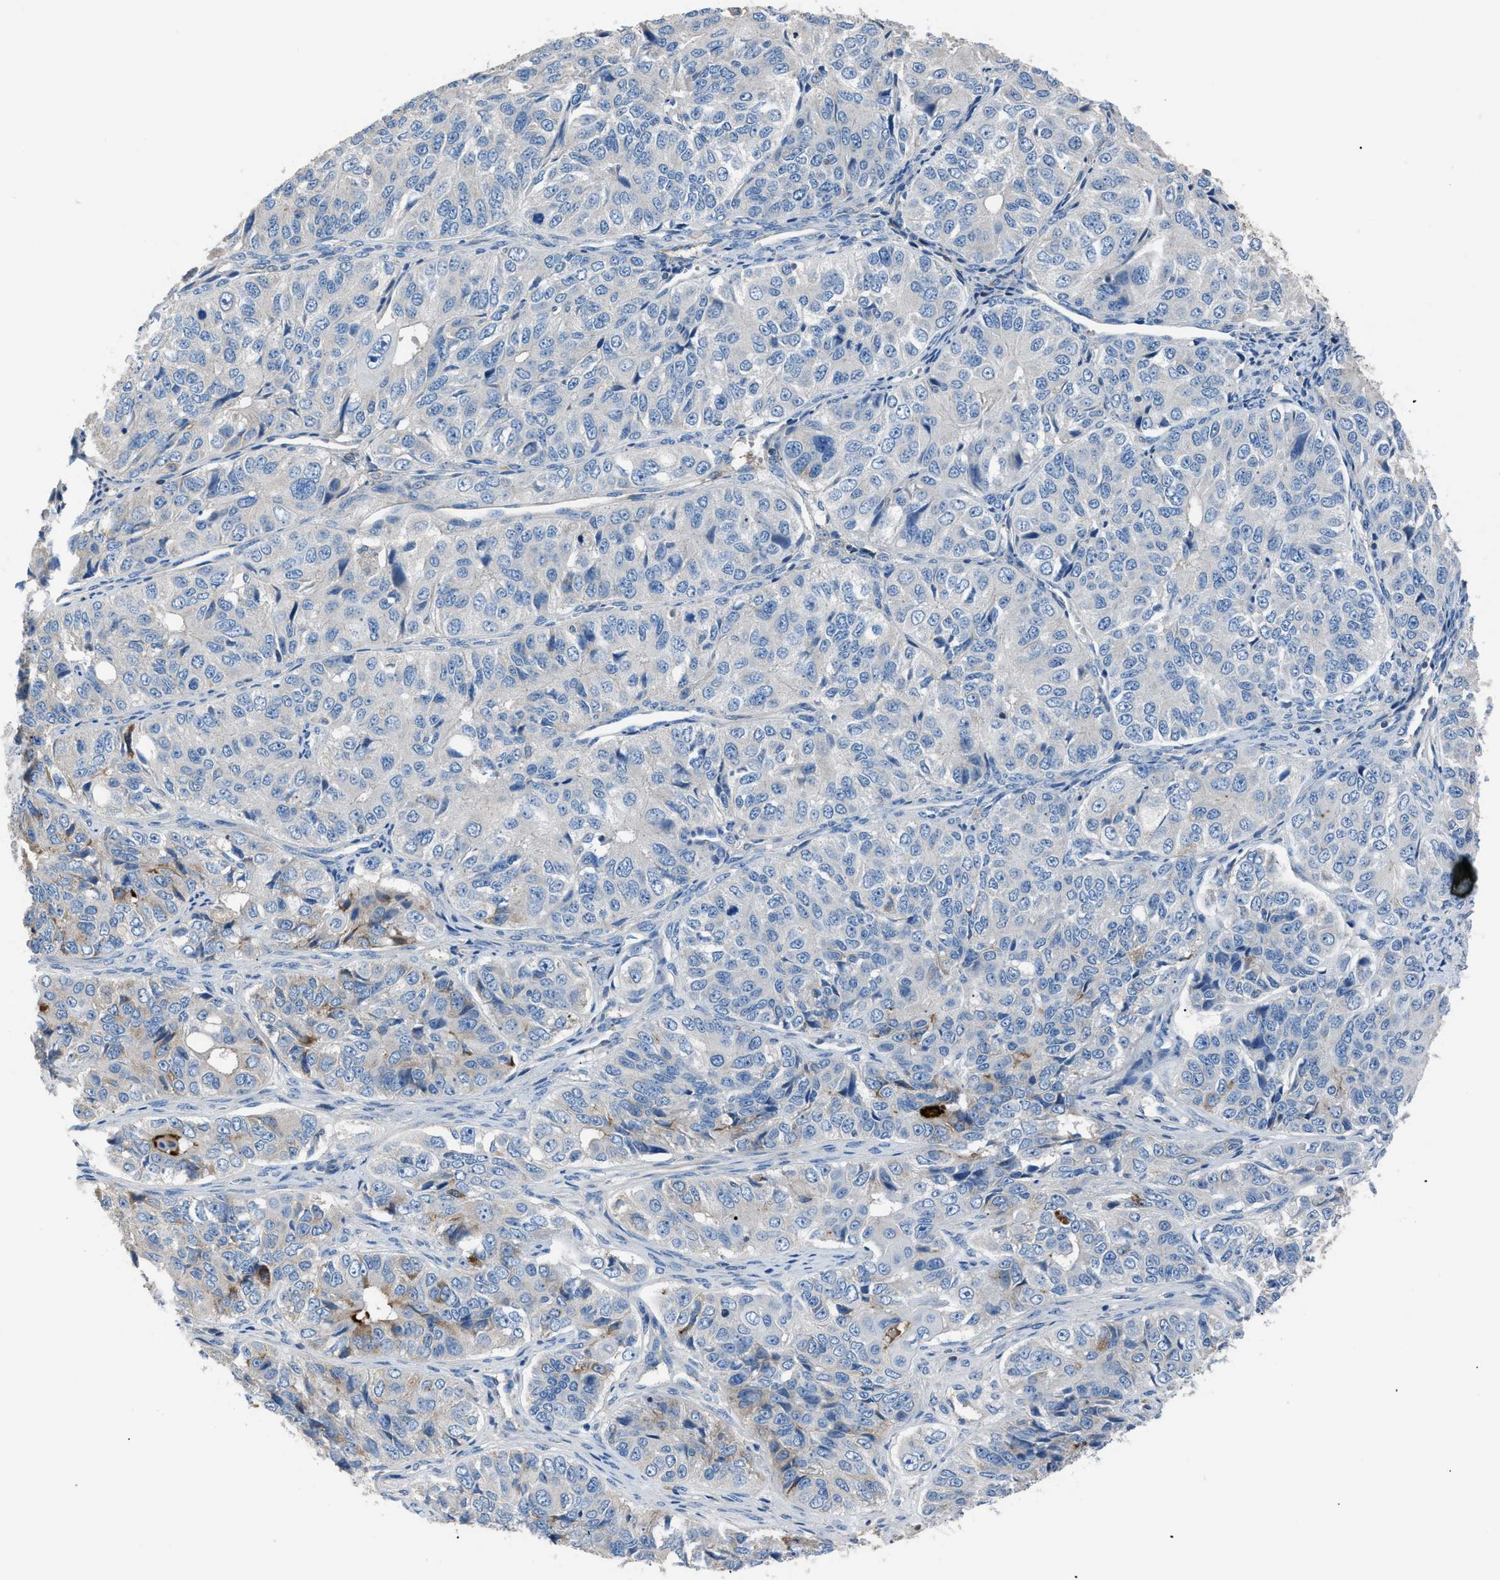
{"staining": {"intensity": "weak", "quantity": "<25%", "location": "cytoplasmic/membranous"}, "tissue": "ovarian cancer", "cell_type": "Tumor cells", "image_type": "cancer", "snomed": [{"axis": "morphology", "description": "Carcinoma, endometroid"}, {"axis": "topography", "description": "Ovary"}], "caption": "Tumor cells show no significant protein positivity in ovarian cancer (endometroid carcinoma).", "gene": "SGCZ", "patient": {"sex": "female", "age": 51}}